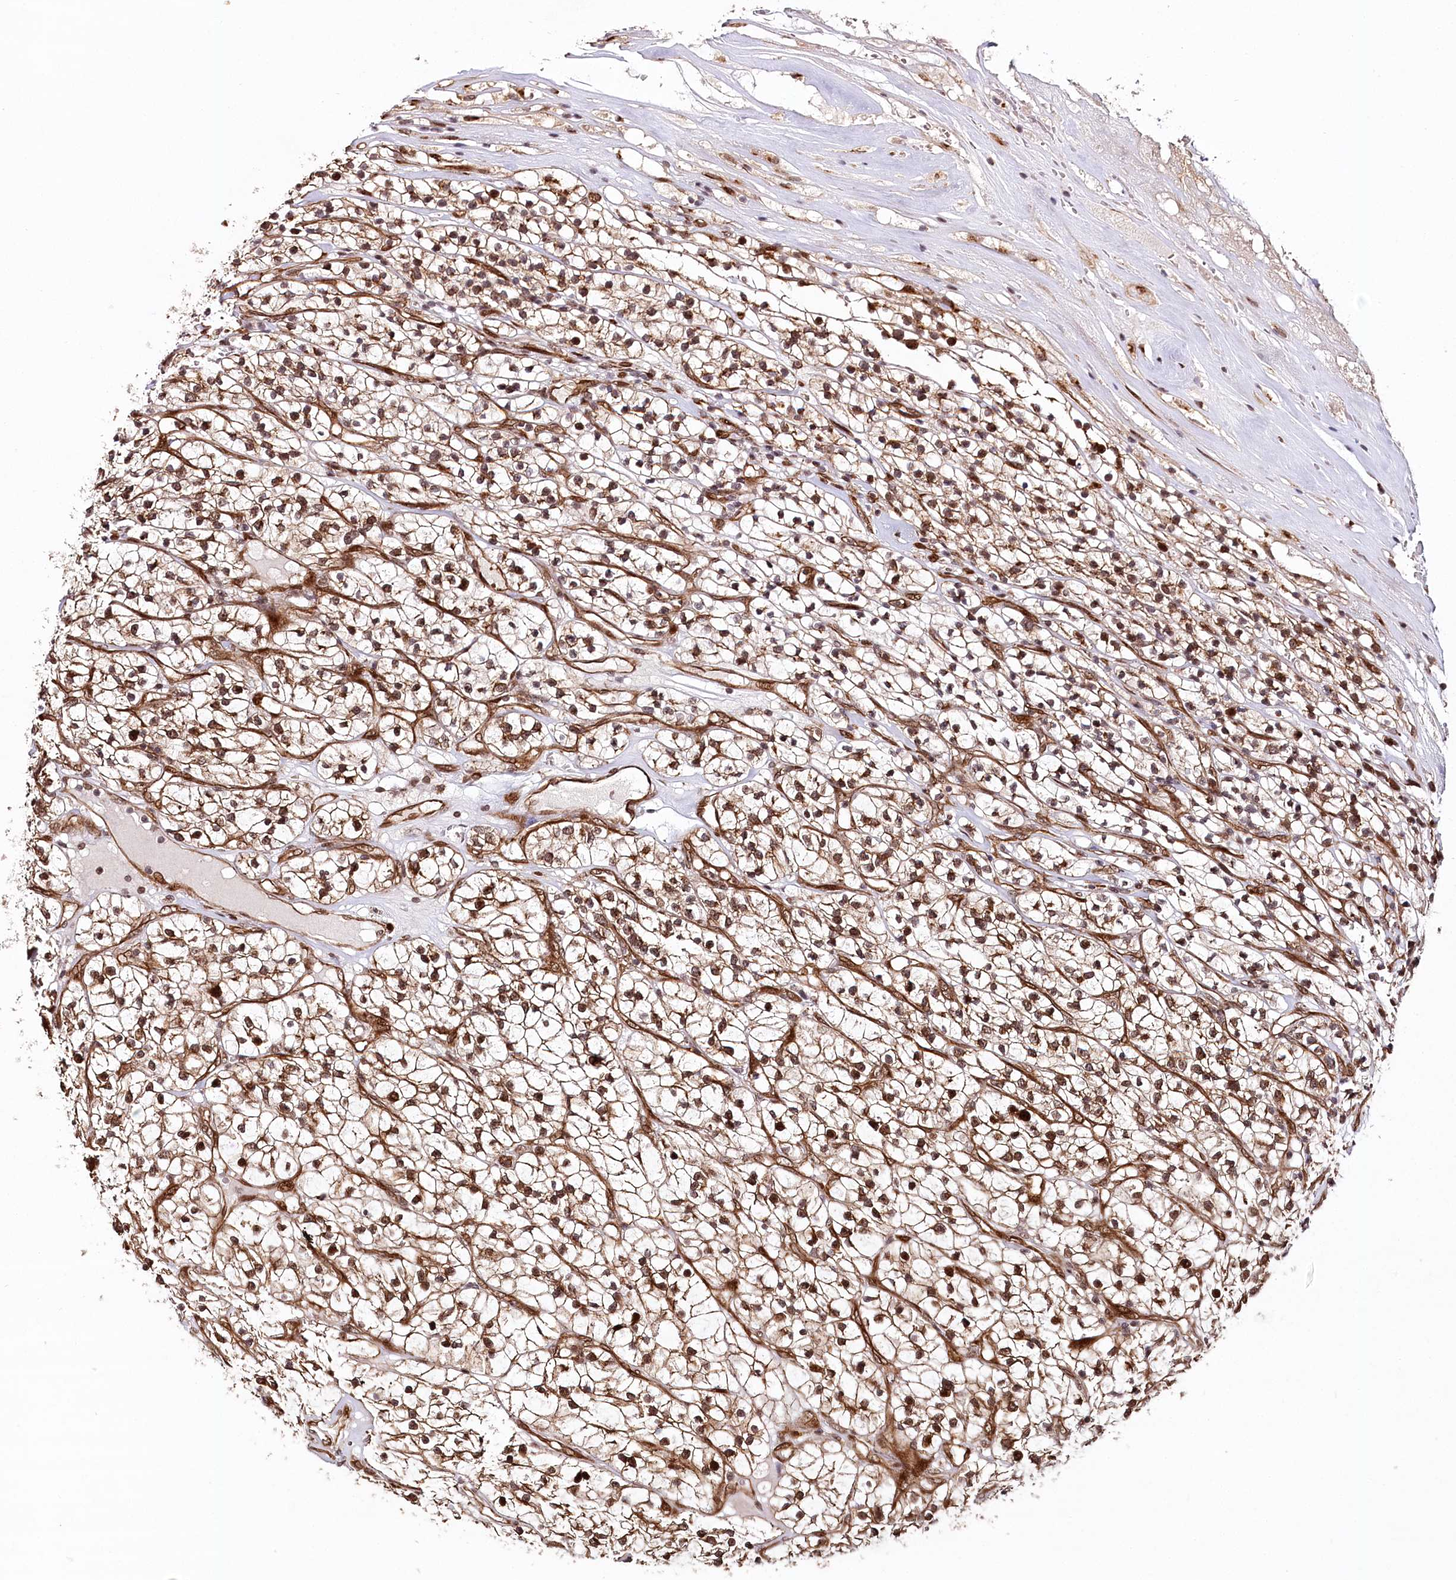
{"staining": {"intensity": "moderate", "quantity": ">75%", "location": "cytoplasmic/membranous,nuclear"}, "tissue": "renal cancer", "cell_type": "Tumor cells", "image_type": "cancer", "snomed": [{"axis": "morphology", "description": "Adenocarcinoma, NOS"}, {"axis": "topography", "description": "Kidney"}], "caption": "Immunohistochemical staining of human renal cancer demonstrates medium levels of moderate cytoplasmic/membranous and nuclear staining in about >75% of tumor cells.", "gene": "COPG1", "patient": {"sex": "female", "age": 57}}